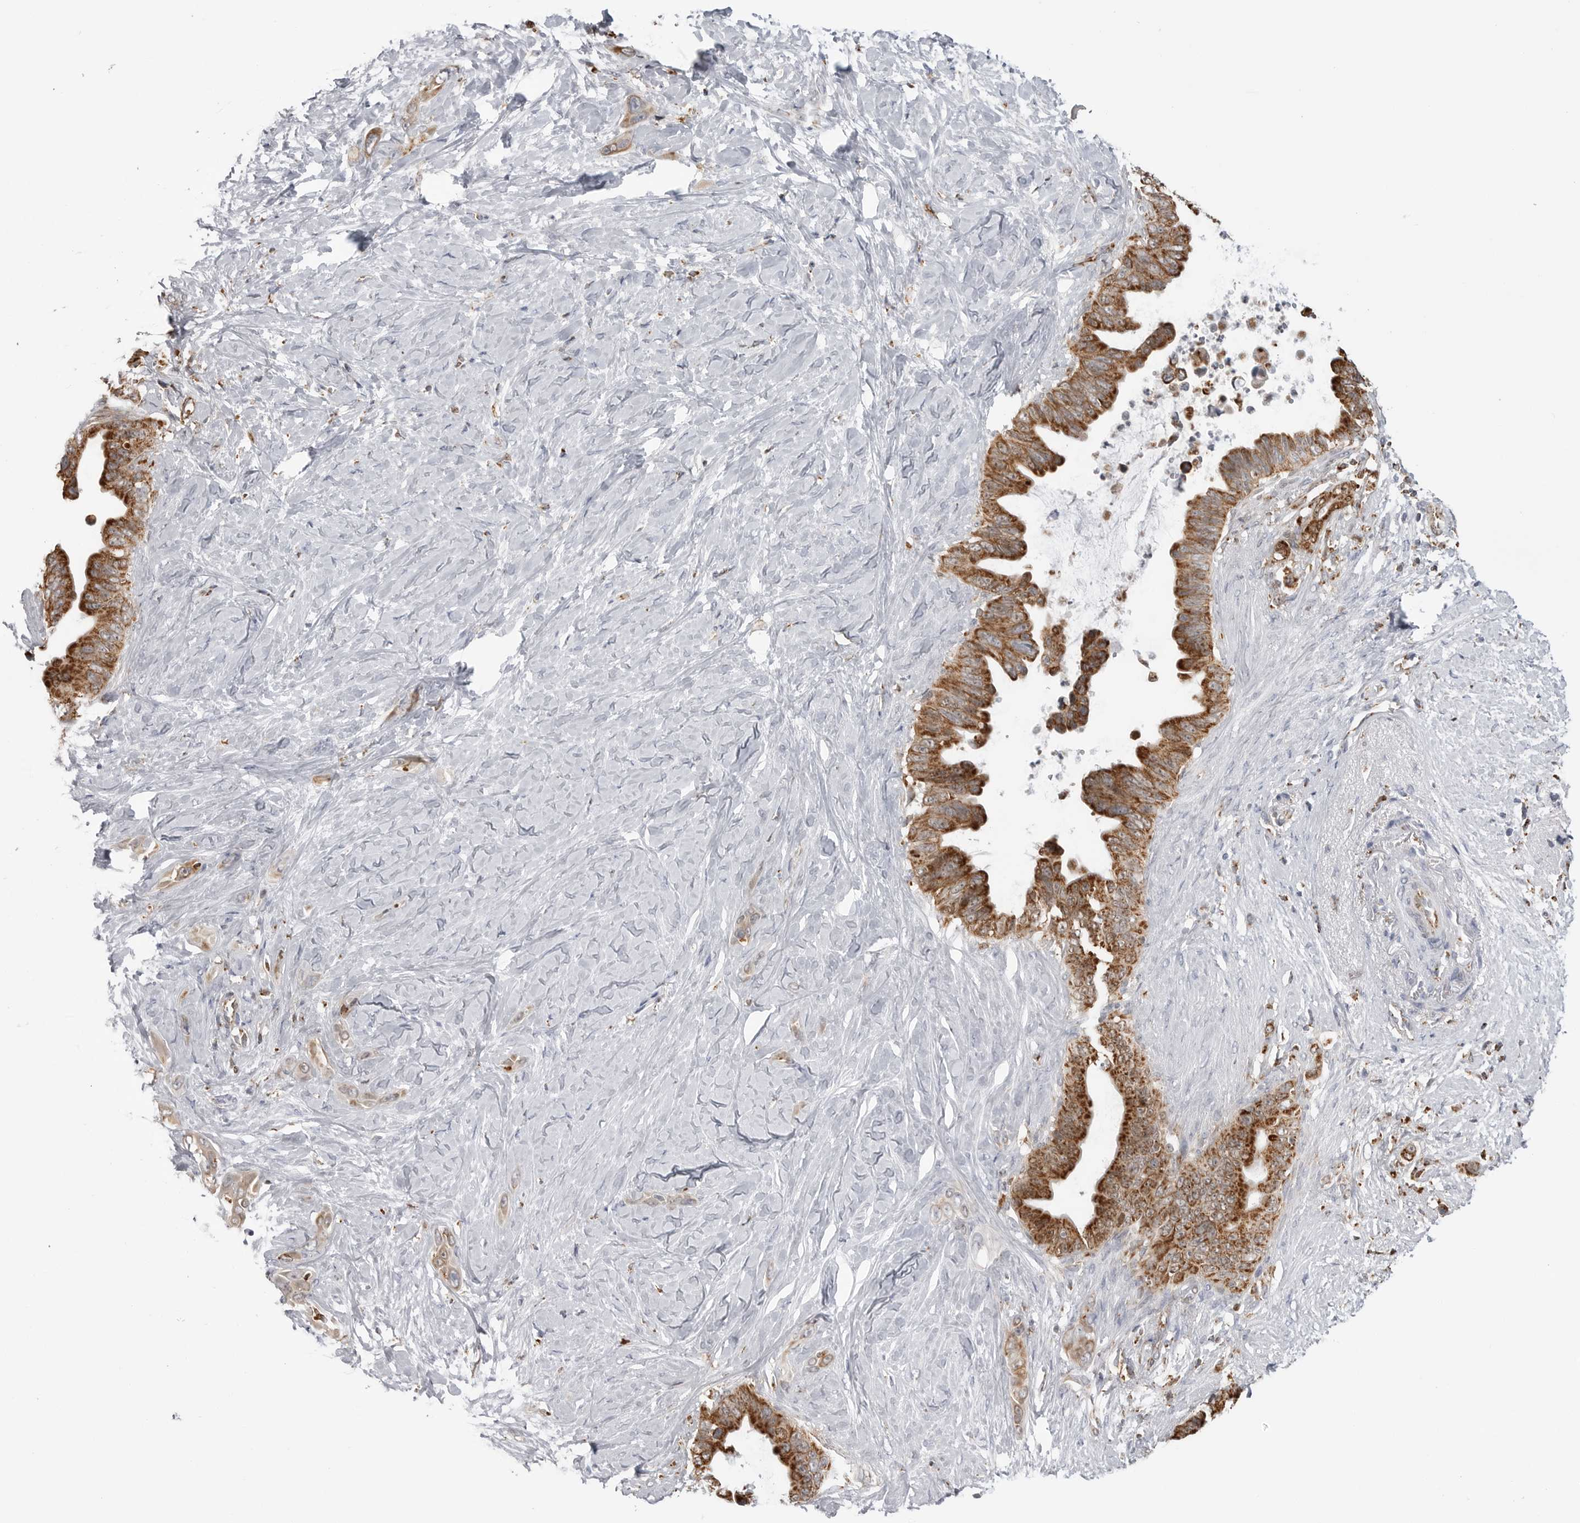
{"staining": {"intensity": "strong", "quantity": ">75%", "location": "cytoplasmic/membranous"}, "tissue": "pancreatic cancer", "cell_type": "Tumor cells", "image_type": "cancer", "snomed": [{"axis": "morphology", "description": "Adenocarcinoma, NOS"}, {"axis": "topography", "description": "Pancreas"}], "caption": "Immunohistochemistry (IHC) histopathology image of human adenocarcinoma (pancreatic) stained for a protein (brown), which demonstrates high levels of strong cytoplasmic/membranous expression in about >75% of tumor cells.", "gene": "COX5A", "patient": {"sex": "female", "age": 72}}